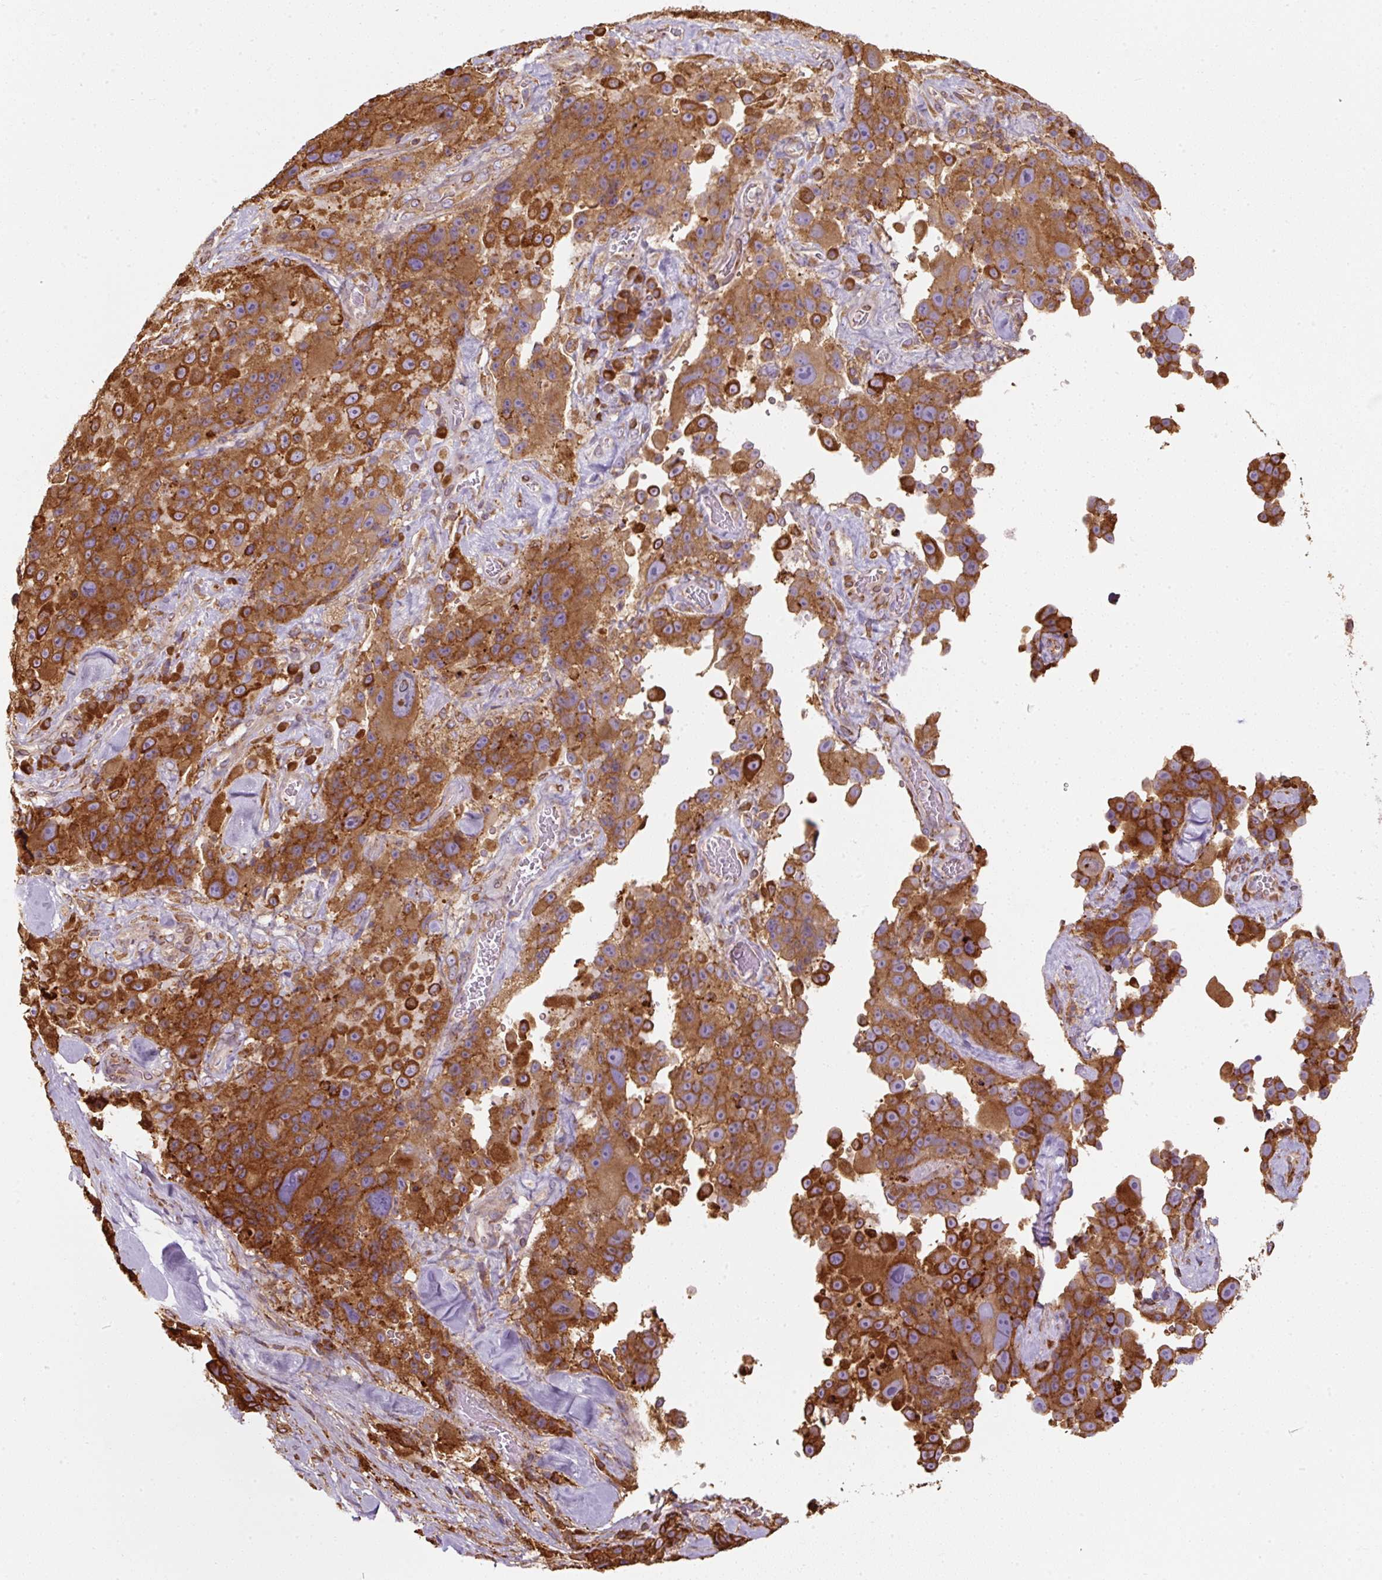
{"staining": {"intensity": "strong", "quantity": ">75%", "location": "cytoplasmic/membranous"}, "tissue": "melanoma", "cell_type": "Tumor cells", "image_type": "cancer", "snomed": [{"axis": "morphology", "description": "Malignant melanoma, Metastatic site"}, {"axis": "topography", "description": "Lymph node"}], "caption": "High-power microscopy captured an IHC image of melanoma, revealing strong cytoplasmic/membranous positivity in about >75% of tumor cells. The protein is stained brown, and the nuclei are stained in blue (DAB (3,3'-diaminobenzidine) IHC with brightfield microscopy, high magnification).", "gene": "PRKCSH", "patient": {"sex": "male", "age": 62}}